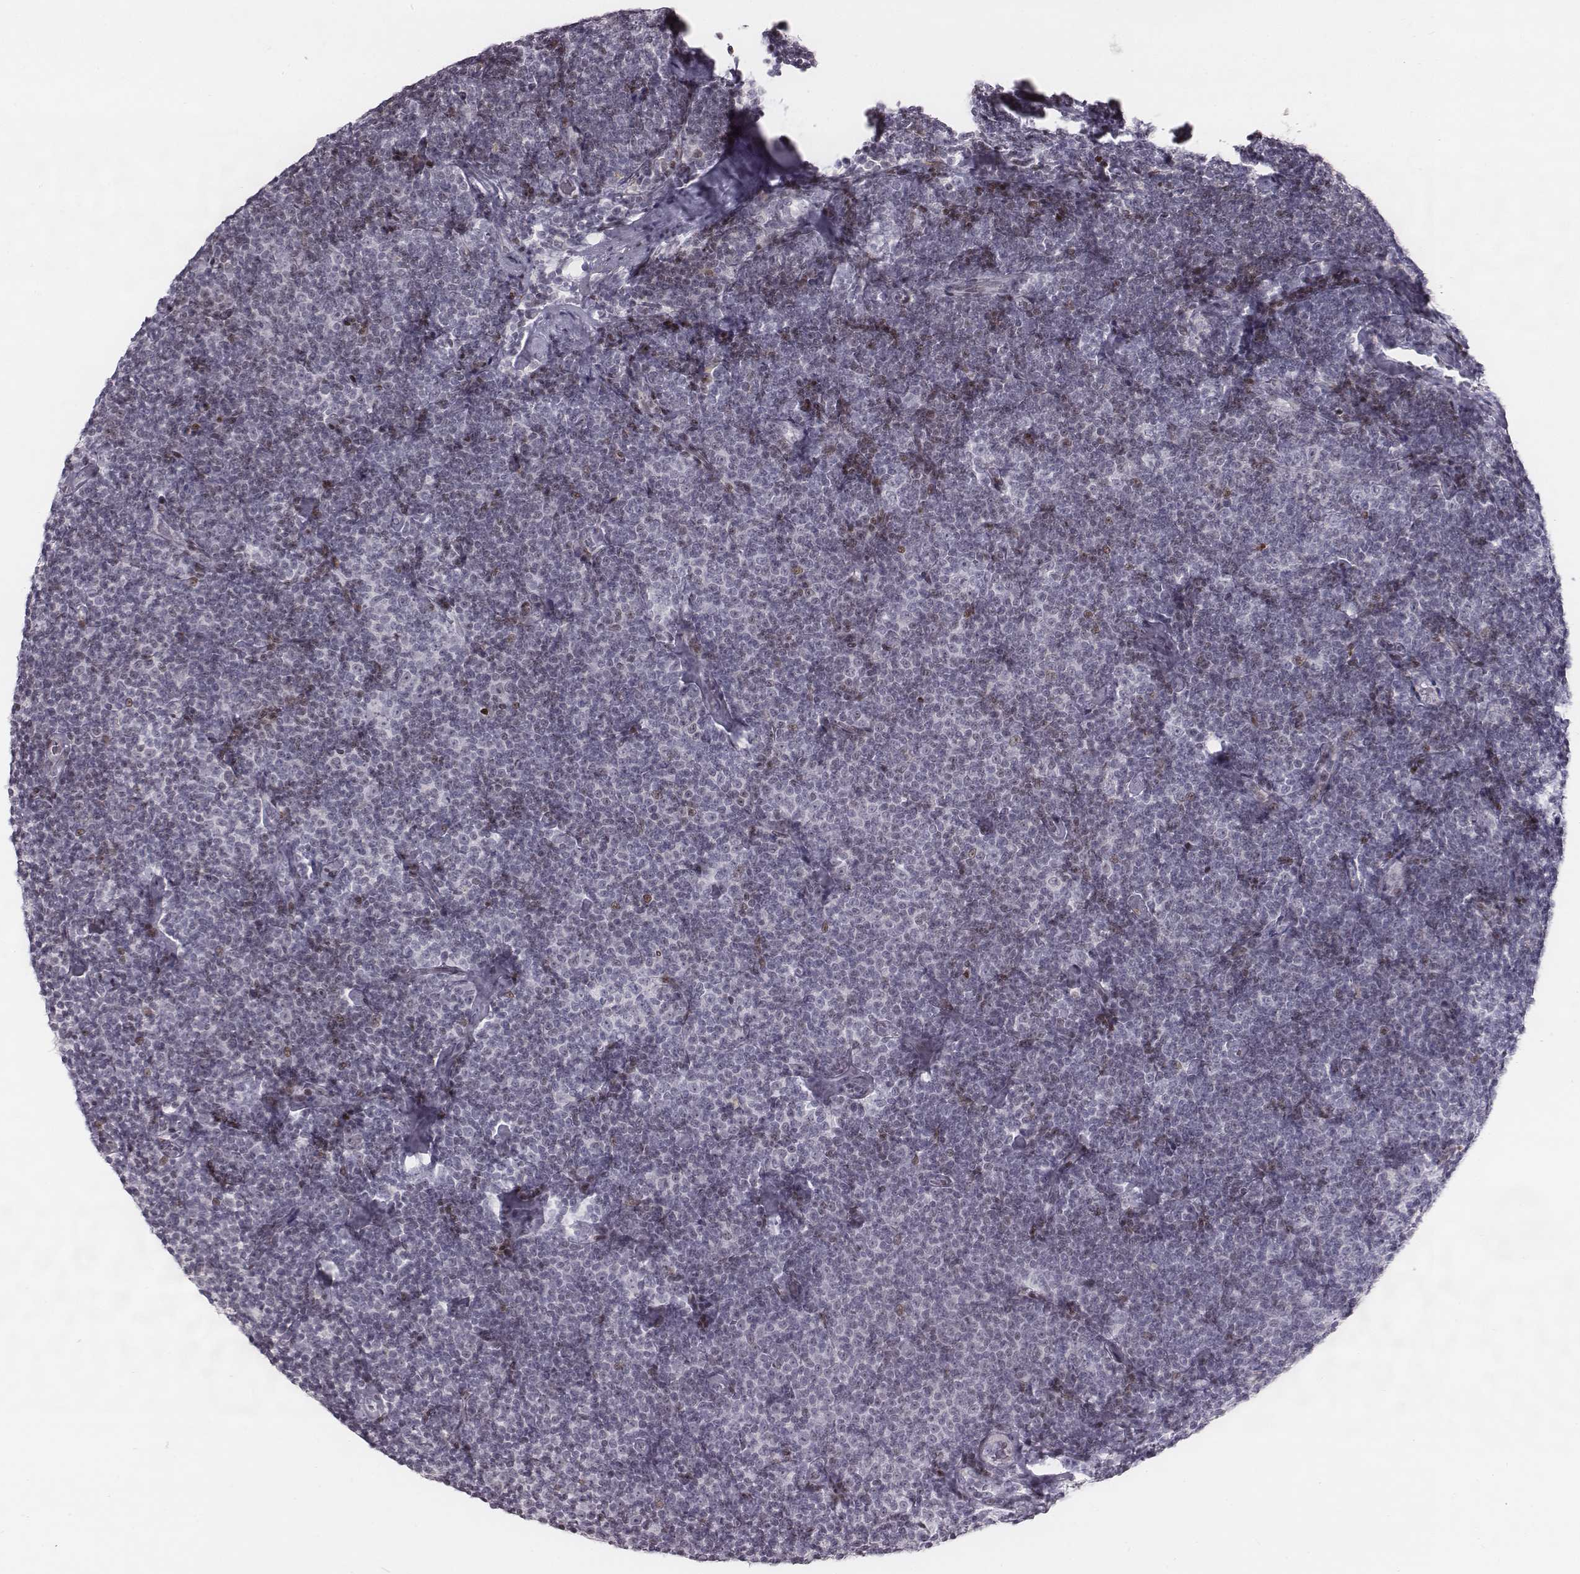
{"staining": {"intensity": "negative", "quantity": "none", "location": "none"}, "tissue": "lymphoma", "cell_type": "Tumor cells", "image_type": "cancer", "snomed": [{"axis": "morphology", "description": "Malignant lymphoma, non-Hodgkin's type, Low grade"}, {"axis": "topography", "description": "Lymph node"}], "caption": "There is no significant expression in tumor cells of lymphoma.", "gene": "NDC1", "patient": {"sex": "male", "age": 81}}